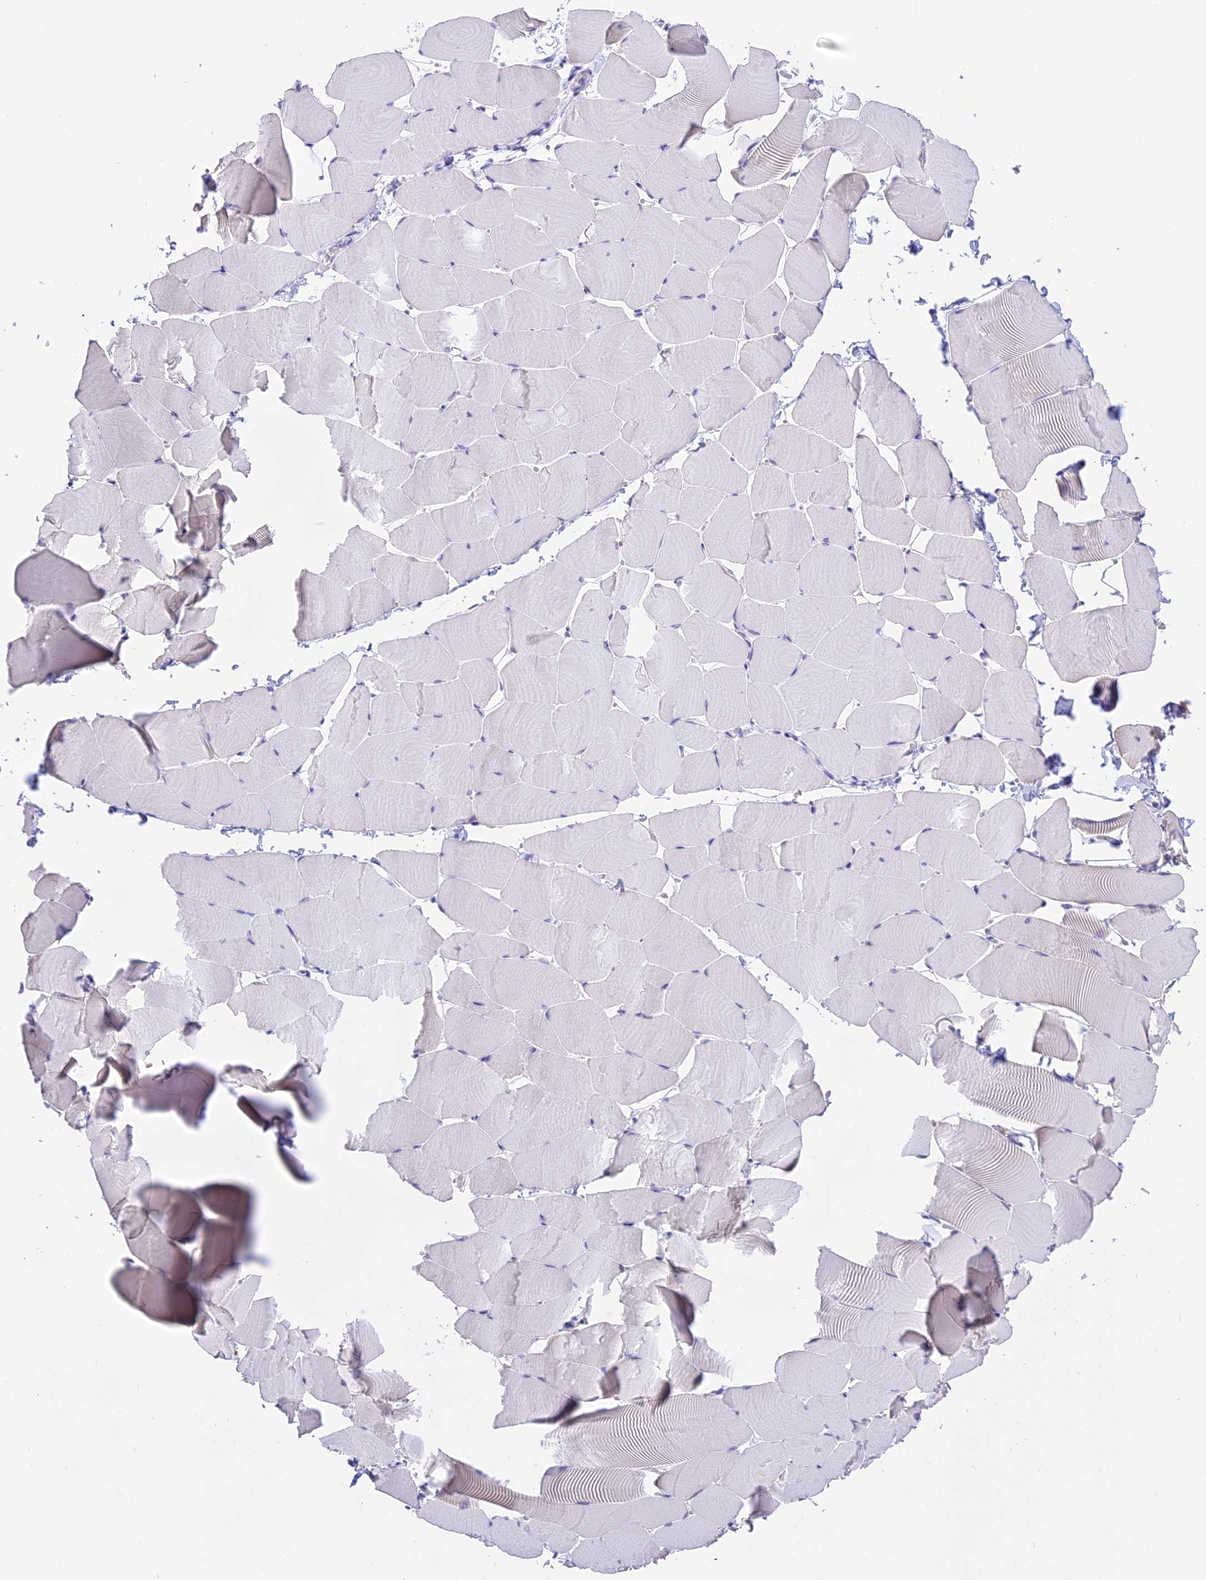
{"staining": {"intensity": "negative", "quantity": "none", "location": "none"}, "tissue": "skeletal muscle", "cell_type": "Myocytes", "image_type": "normal", "snomed": [{"axis": "morphology", "description": "Normal tissue, NOS"}, {"axis": "topography", "description": "Skeletal muscle"}], "caption": "A high-resolution photomicrograph shows immunohistochemistry (IHC) staining of normal skeletal muscle, which exhibits no significant staining in myocytes.", "gene": "AHSP", "patient": {"sex": "male", "age": 25}}